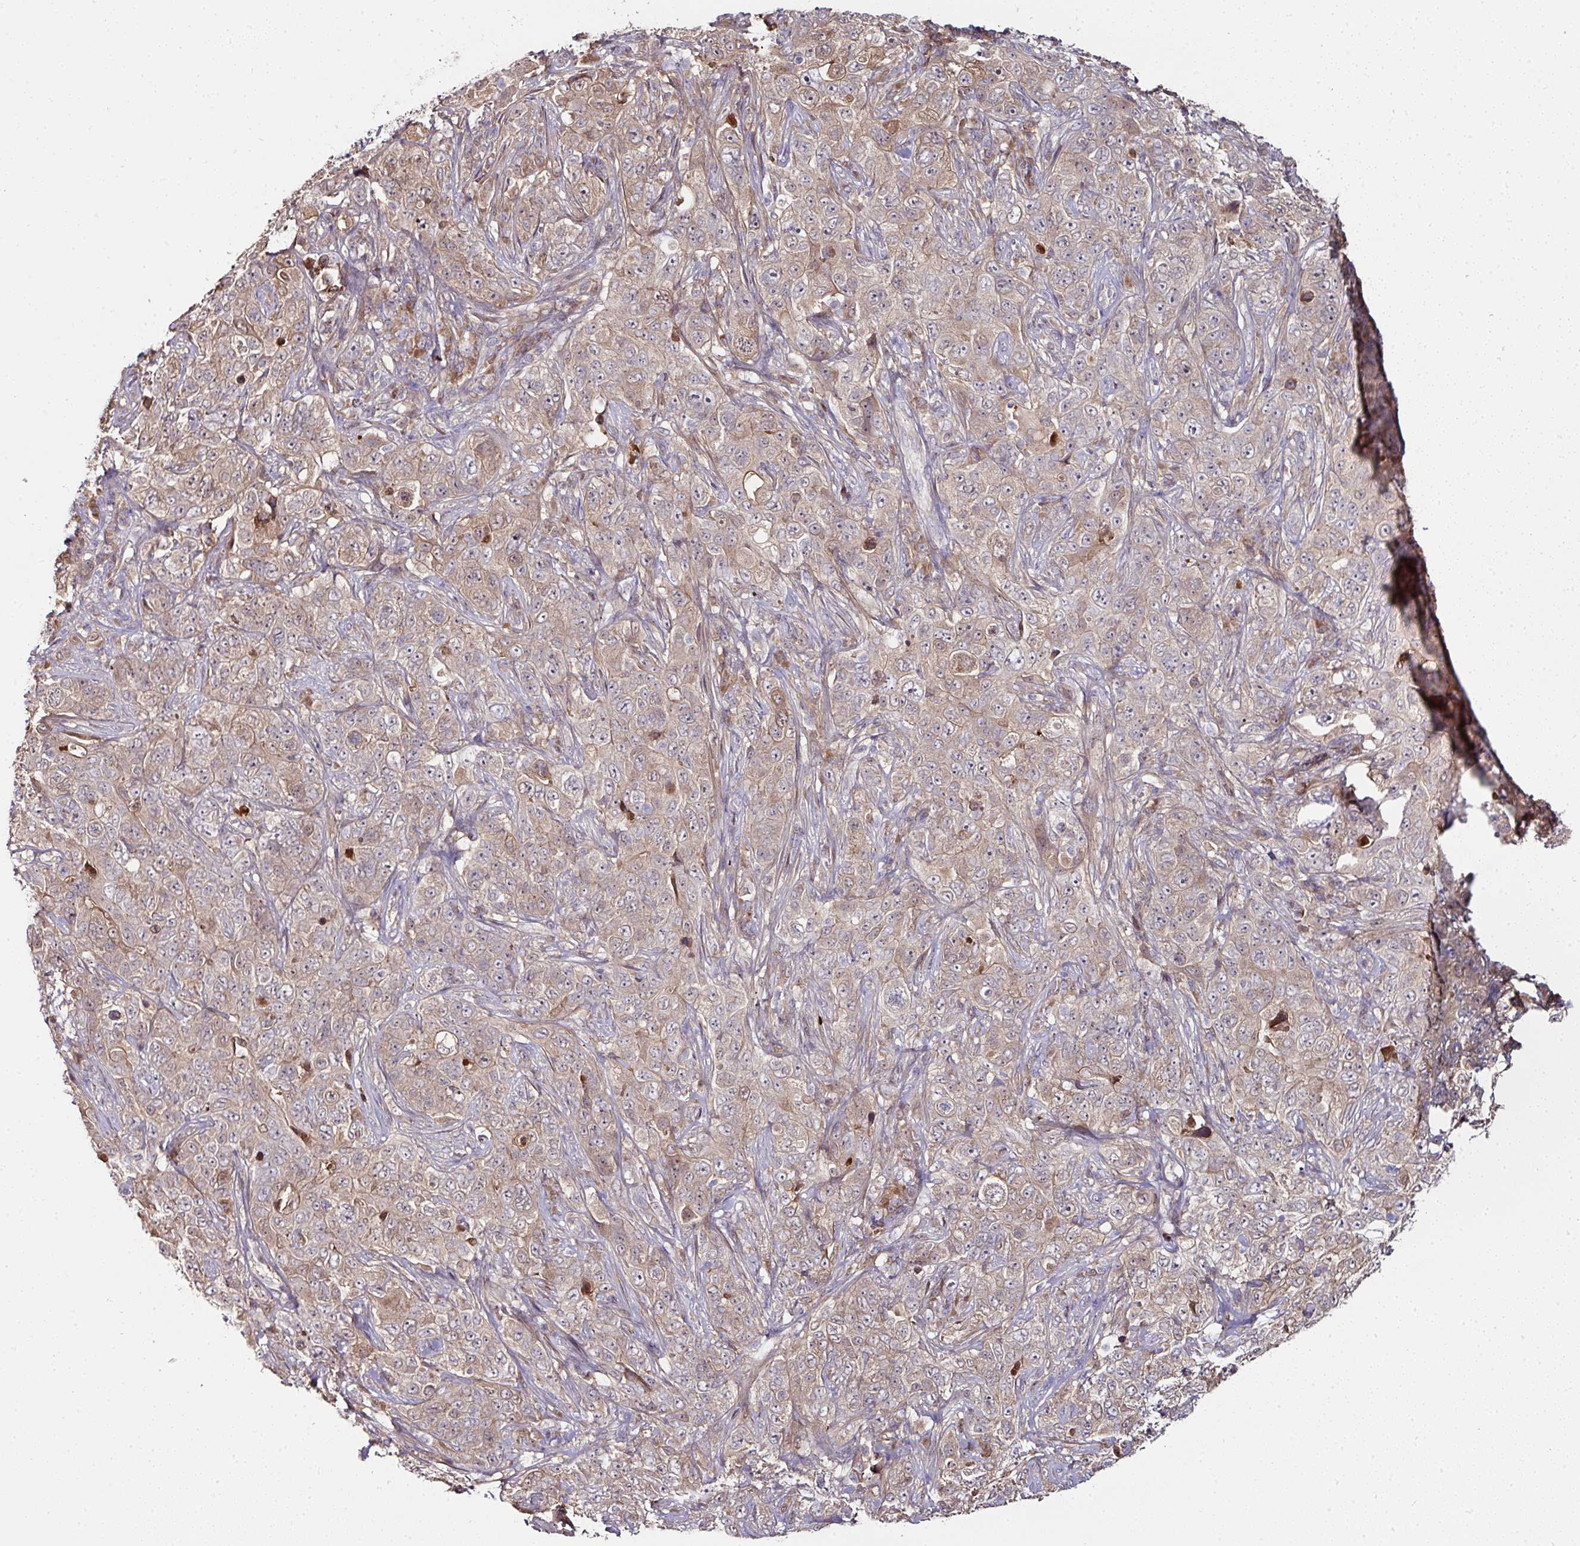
{"staining": {"intensity": "weak", "quantity": ">75%", "location": "cytoplasmic/membranous"}, "tissue": "pancreatic cancer", "cell_type": "Tumor cells", "image_type": "cancer", "snomed": [{"axis": "morphology", "description": "Adenocarcinoma, NOS"}, {"axis": "topography", "description": "Pancreas"}], "caption": "IHC photomicrograph of neoplastic tissue: pancreatic cancer (adenocarcinoma) stained using IHC reveals low levels of weak protein expression localized specifically in the cytoplasmic/membranous of tumor cells, appearing as a cytoplasmic/membranous brown color.", "gene": "CTDSP2", "patient": {"sex": "male", "age": 68}}